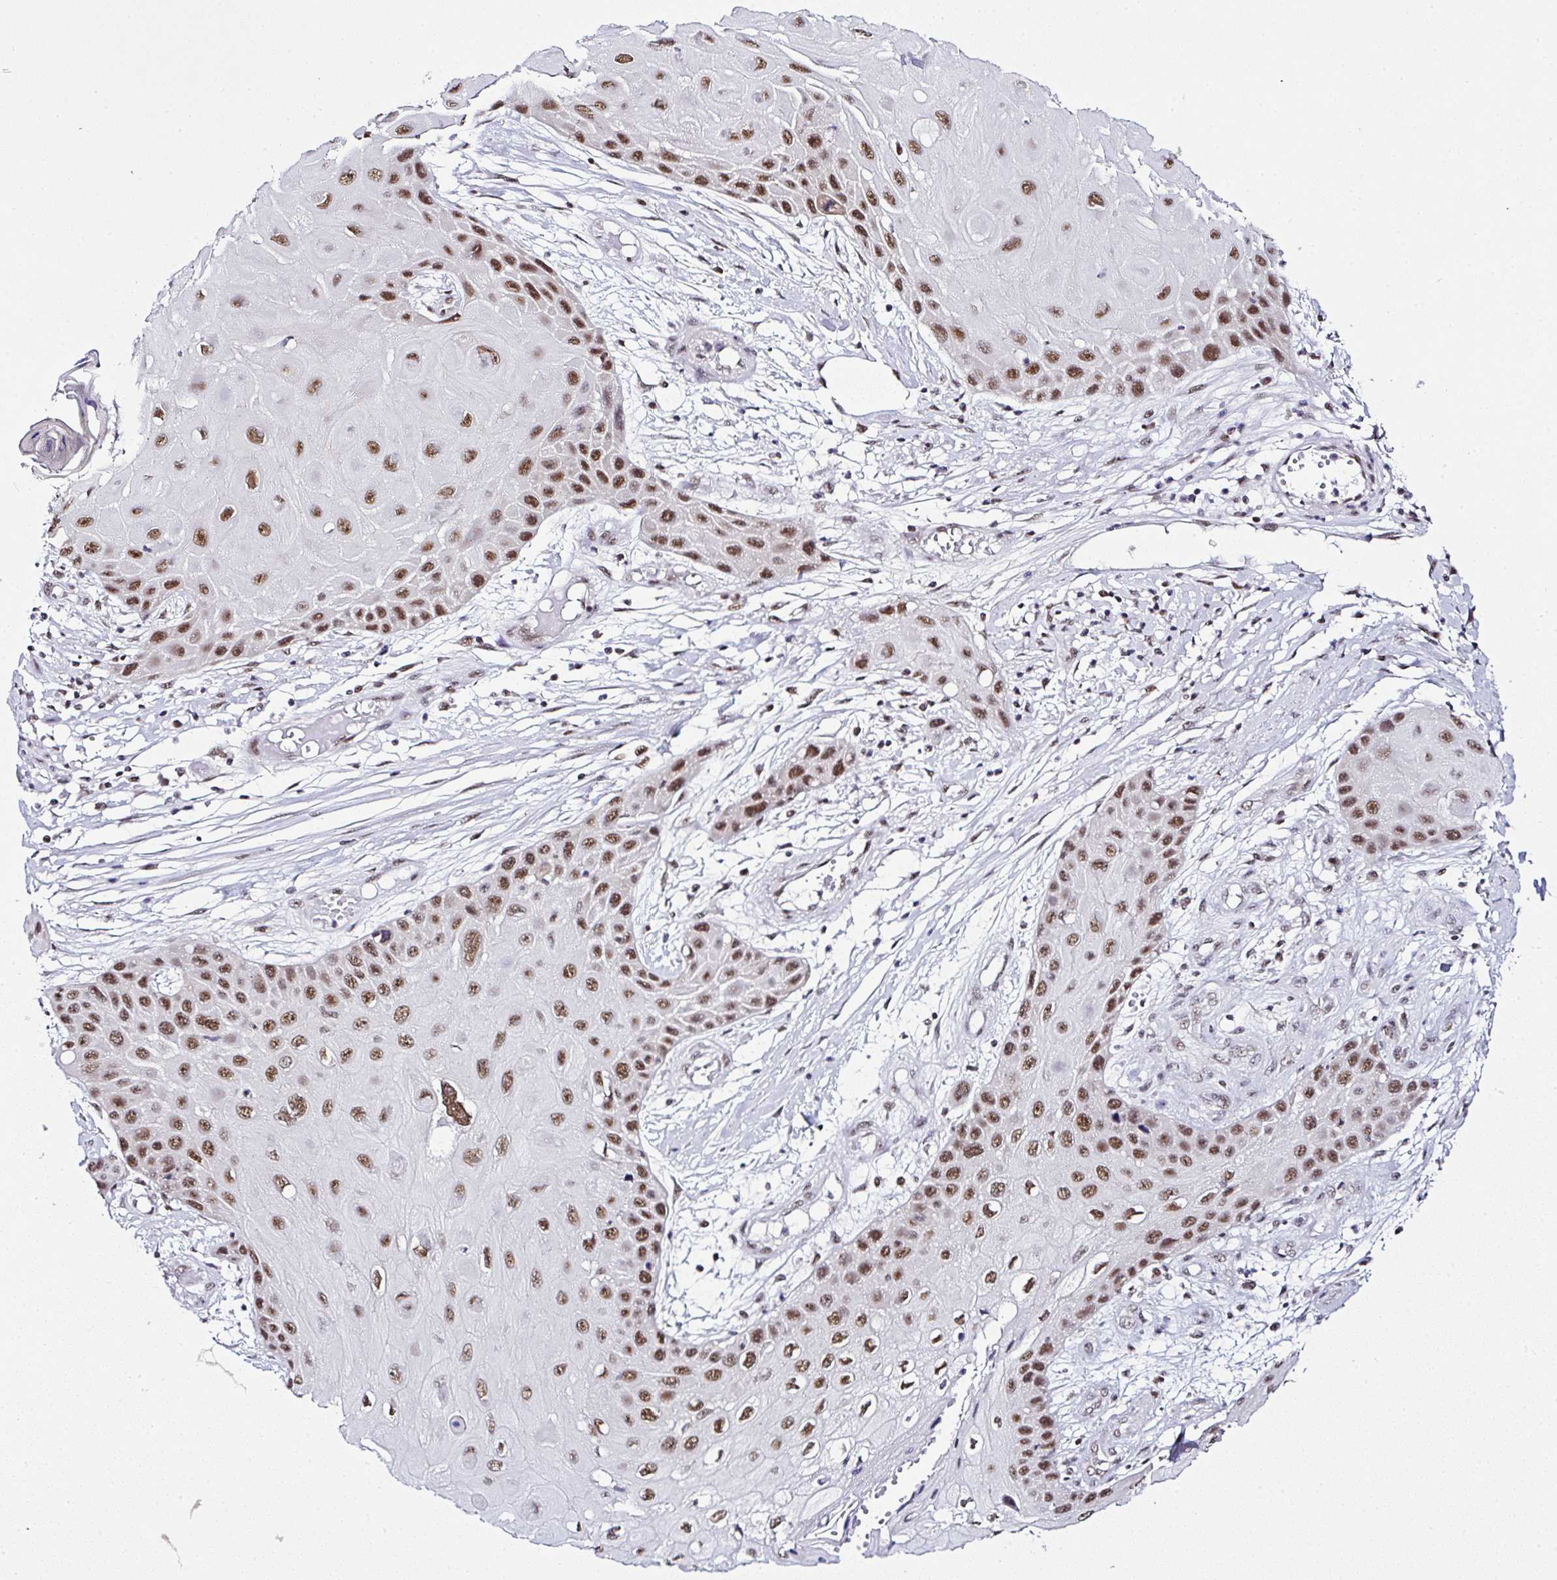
{"staining": {"intensity": "moderate", "quantity": ">75%", "location": "nuclear"}, "tissue": "skin cancer", "cell_type": "Tumor cells", "image_type": "cancer", "snomed": [{"axis": "morphology", "description": "Squamous cell carcinoma, NOS"}, {"axis": "topography", "description": "Skin"}, {"axis": "topography", "description": "Vulva"}], "caption": "A histopathology image of skin squamous cell carcinoma stained for a protein exhibits moderate nuclear brown staining in tumor cells.", "gene": "PTPN2", "patient": {"sex": "female", "age": 44}}